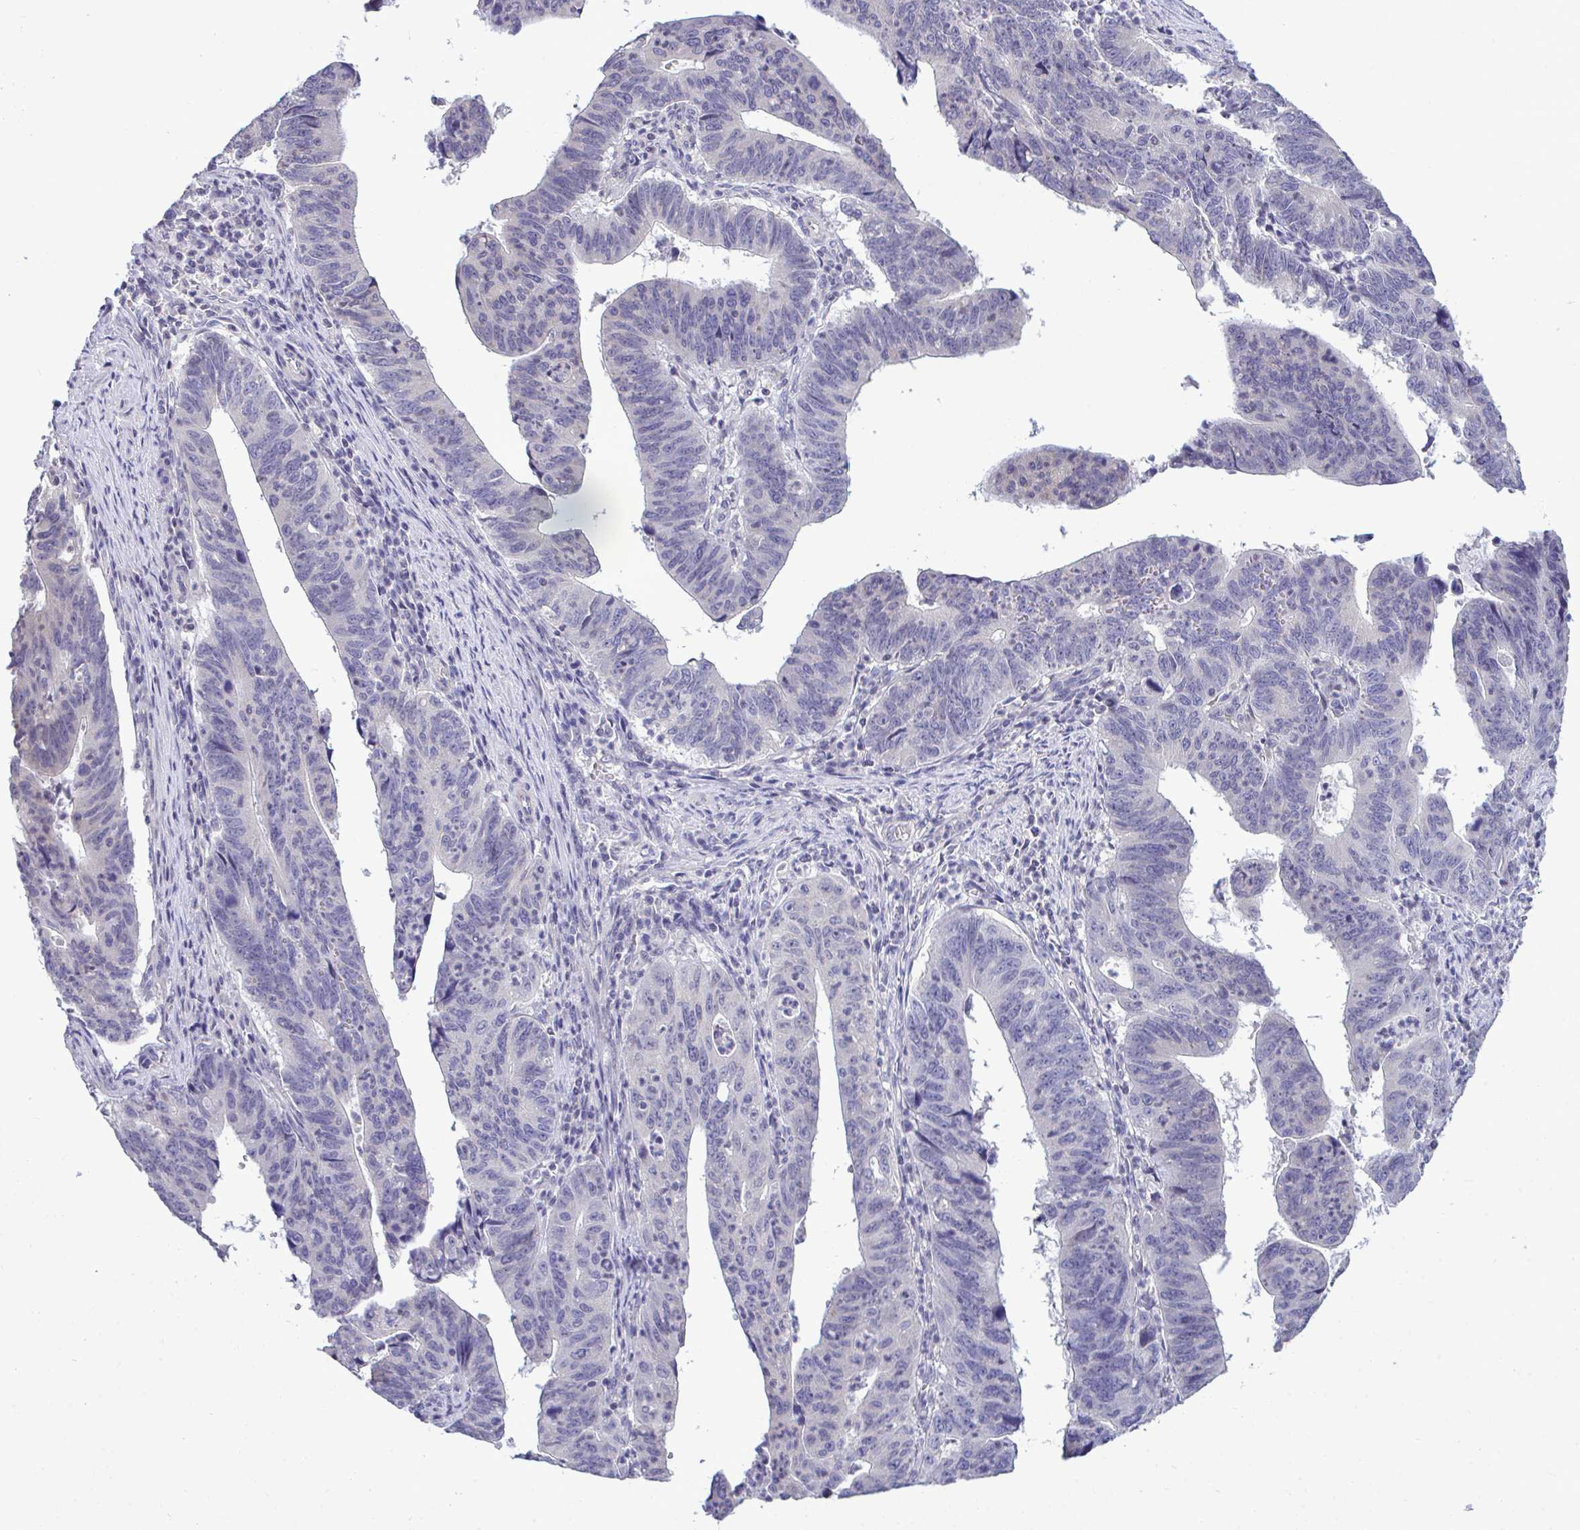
{"staining": {"intensity": "negative", "quantity": "none", "location": "none"}, "tissue": "stomach cancer", "cell_type": "Tumor cells", "image_type": "cancer", "snomed": [{"axis": "morphology", "description": "Adenocarcinoma, NOS"}, {"axis": "topography", "description": "Stomach"}], "caption": "IHC micrograph of neoplastic tissue: stomach cancer (adenocarcinoma) stained with DAB shows no significant protein positivity in tumor cells.", "gene": "PIGK", "patient": {"sex": "male", "age": 59}}